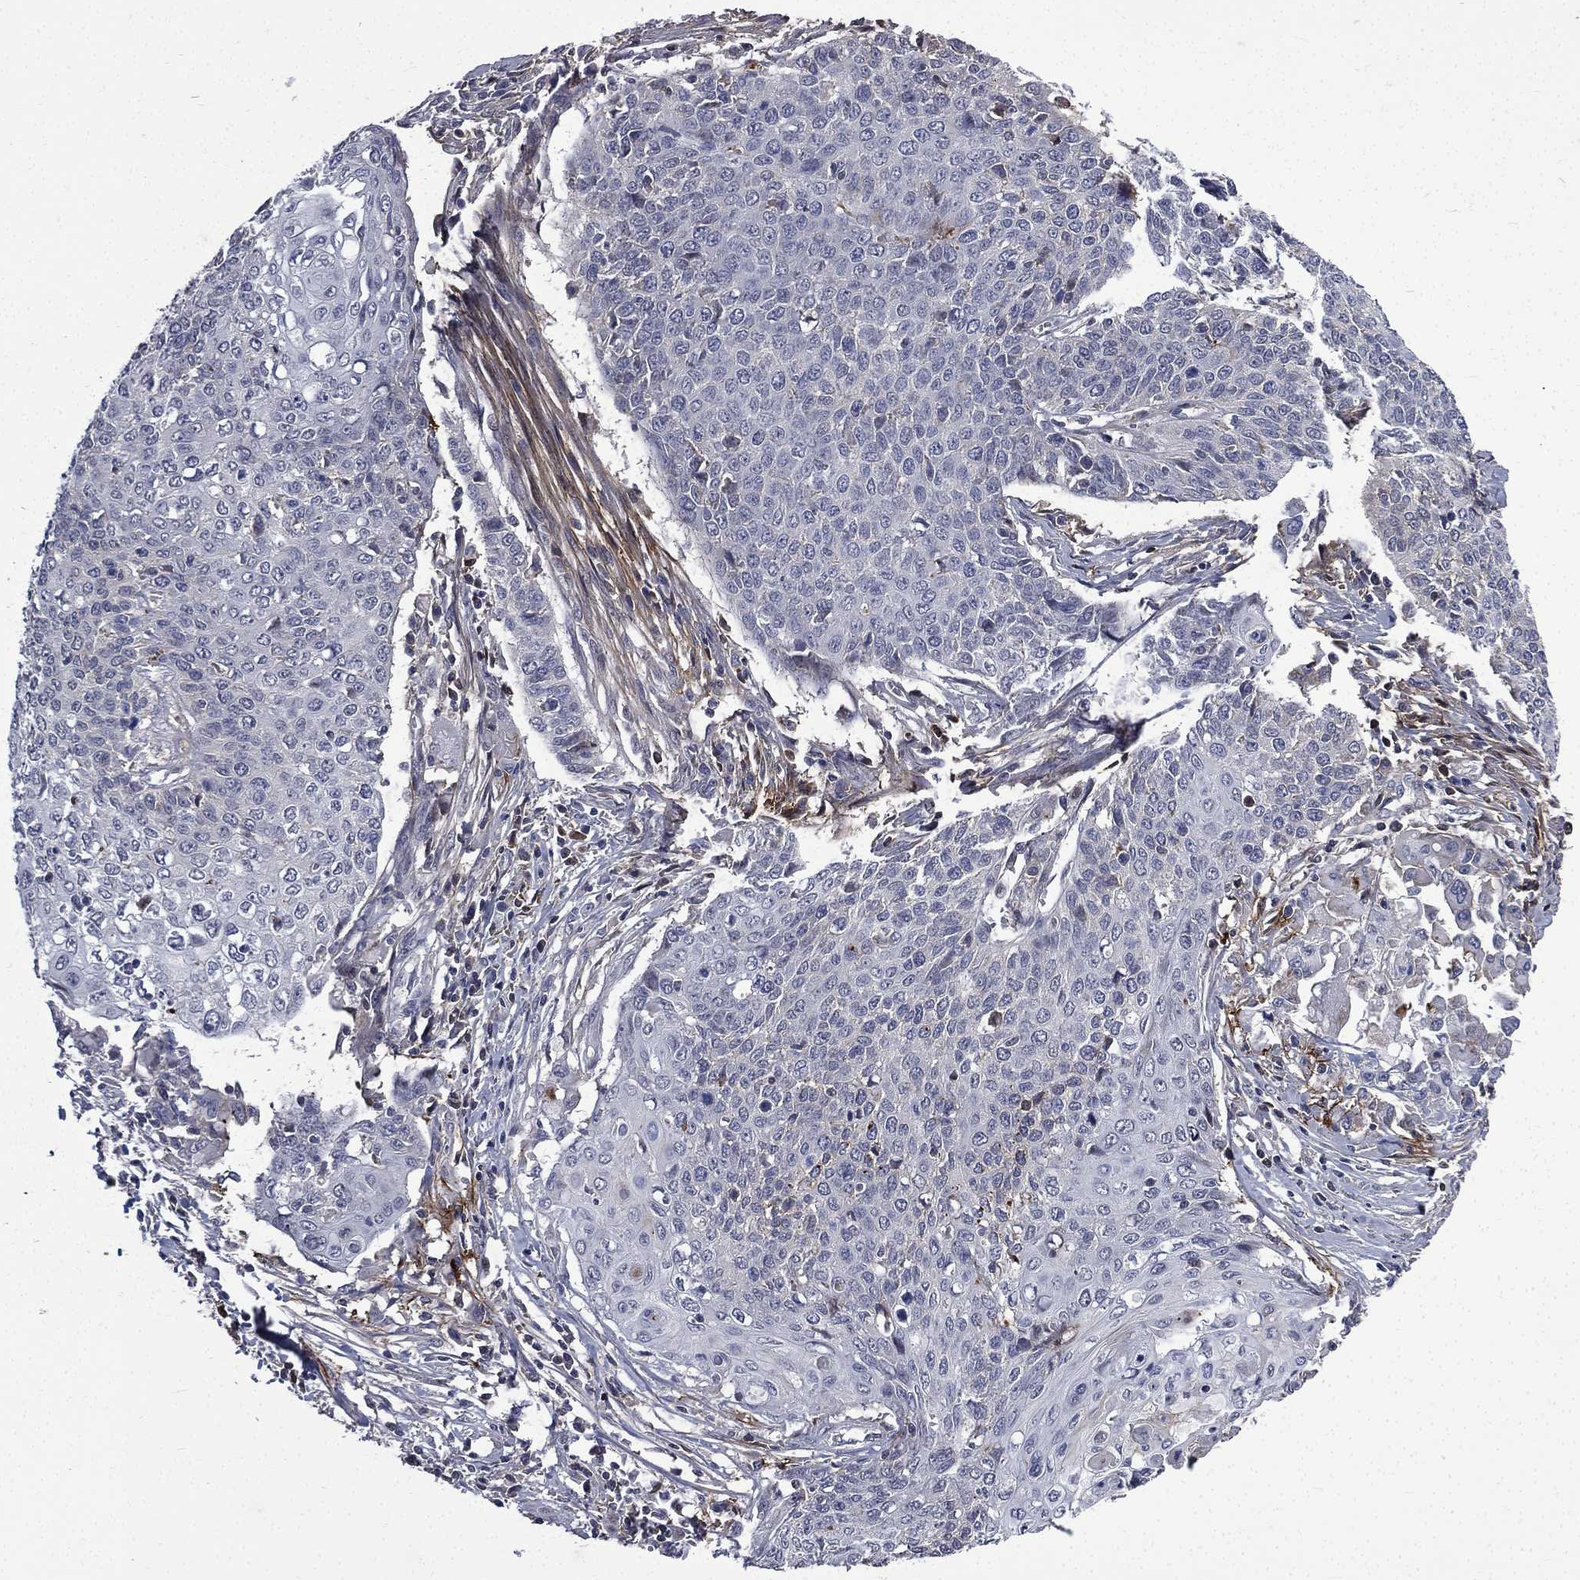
{"staining": {"intensity": "negative", "quantity": "none", "location": "none"}, "tissue": "cervical cancer", "cell_type": "Tumor cells", "image_type": "cancer", "snomed": [{"axis": "morphology", "description": "Squamous cell carcinoma, NOS"}, {"axis": "topography", "description": "Cervix"}], "caption": "Protein analysis of cervical squamous cell carcinoma demonstrates no significant staining in tumor cells. (DAB (3,3'-diaminobenzidine) immunohistochemistry (IHC) with hematoxylin counter stain).", "gene": "FGG", "patient": {"sex": "female", "age": 39}}